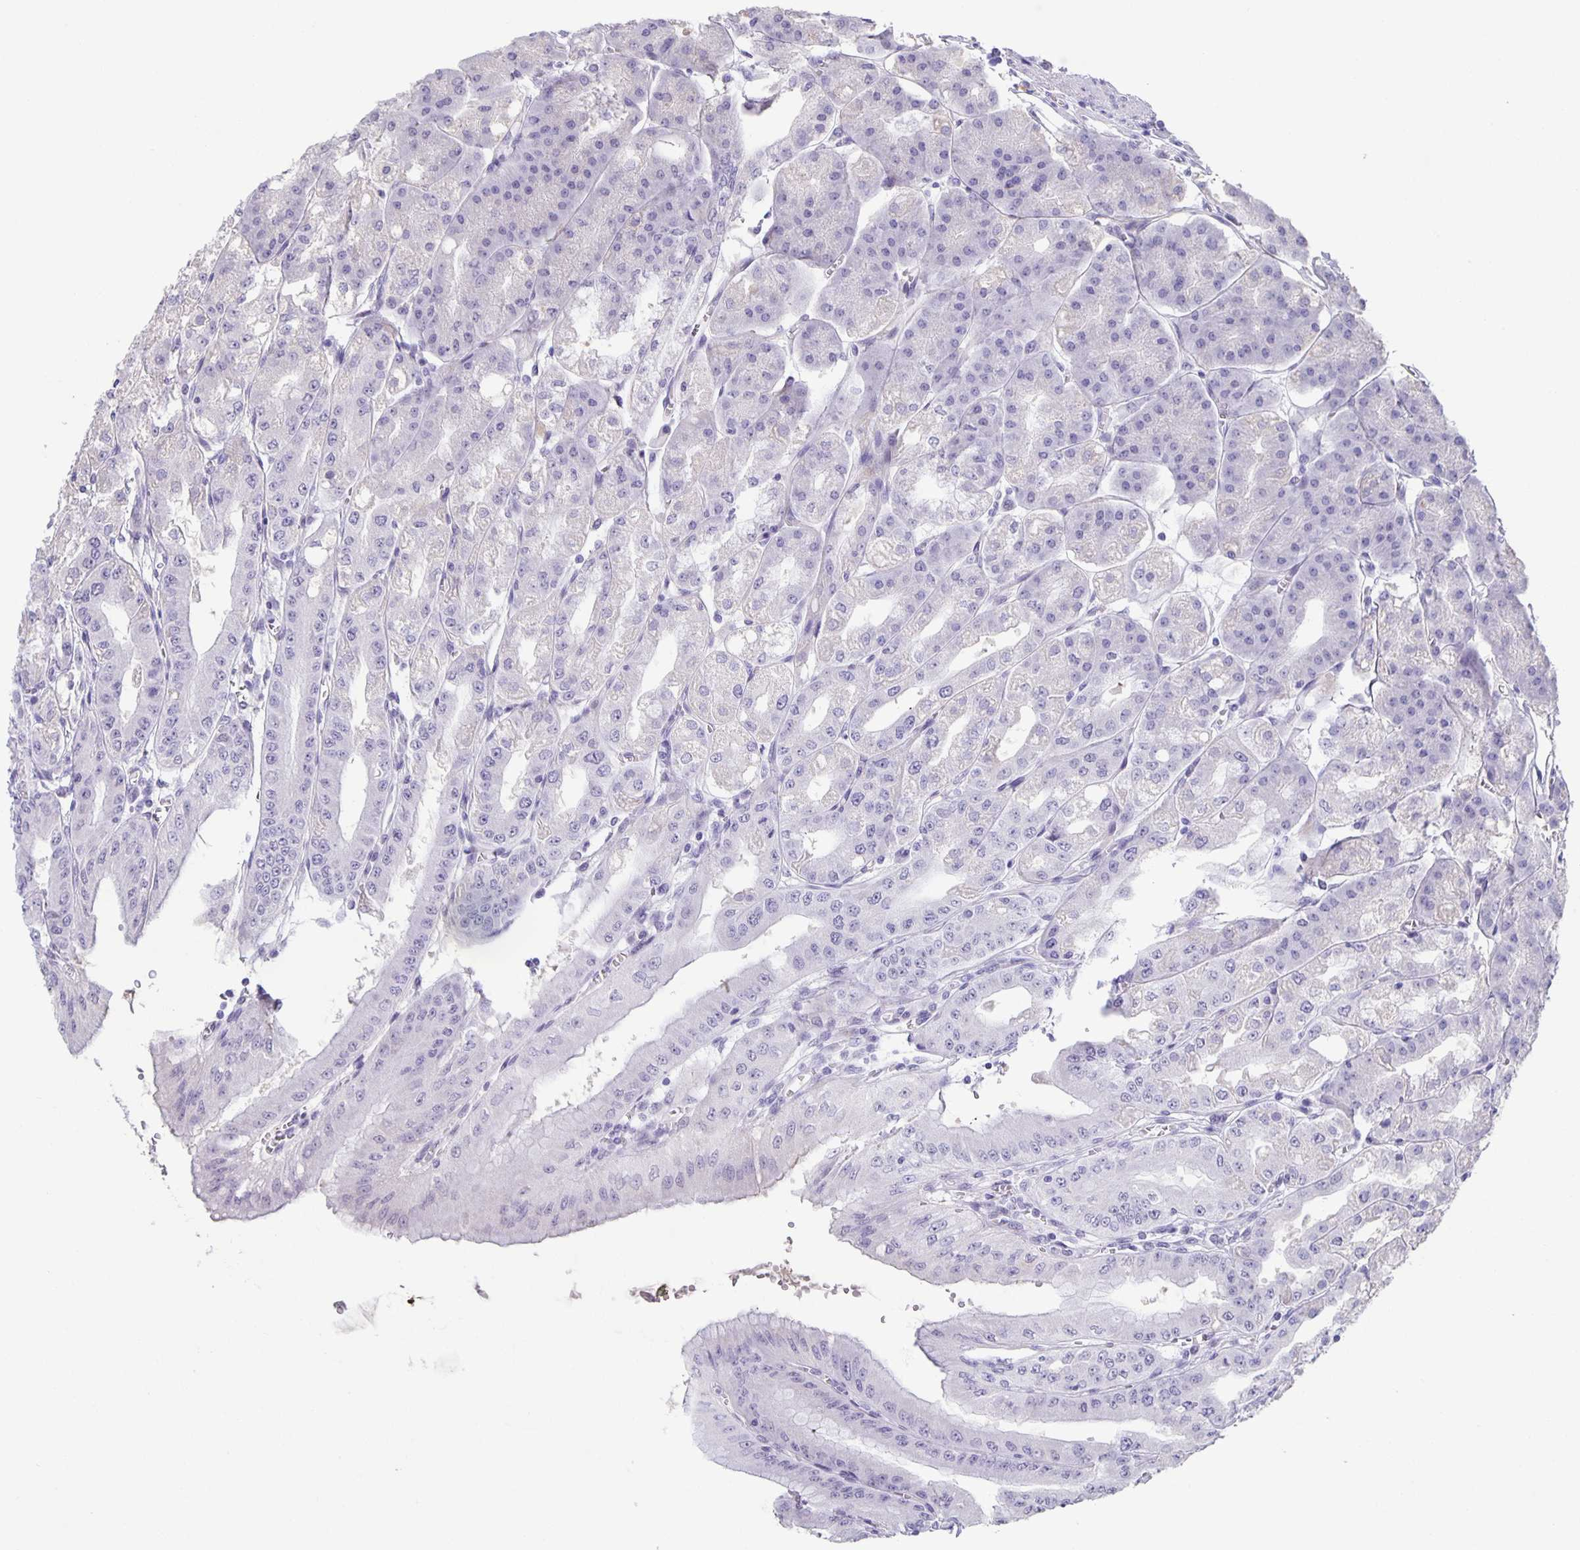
{"staining": {"intensity": "negative", "quantity": "none", "location": "none"}, "tissue": "stomach", "cell_type": "Glandular cells", "image_type": "normal", "snomed": [{"axis": "morphology", "description": "Normal tissue, NOS"}, {"axis": "topography", "description": "Stomach, lower"}], "caption": "DAB immunohistochemical staining of benign human stomach reveals no significant positivity in glandular cells. Nuclei are stained in blue.", "gene": "PHRF1", "patient": {"sex": "male", "age": 71}}